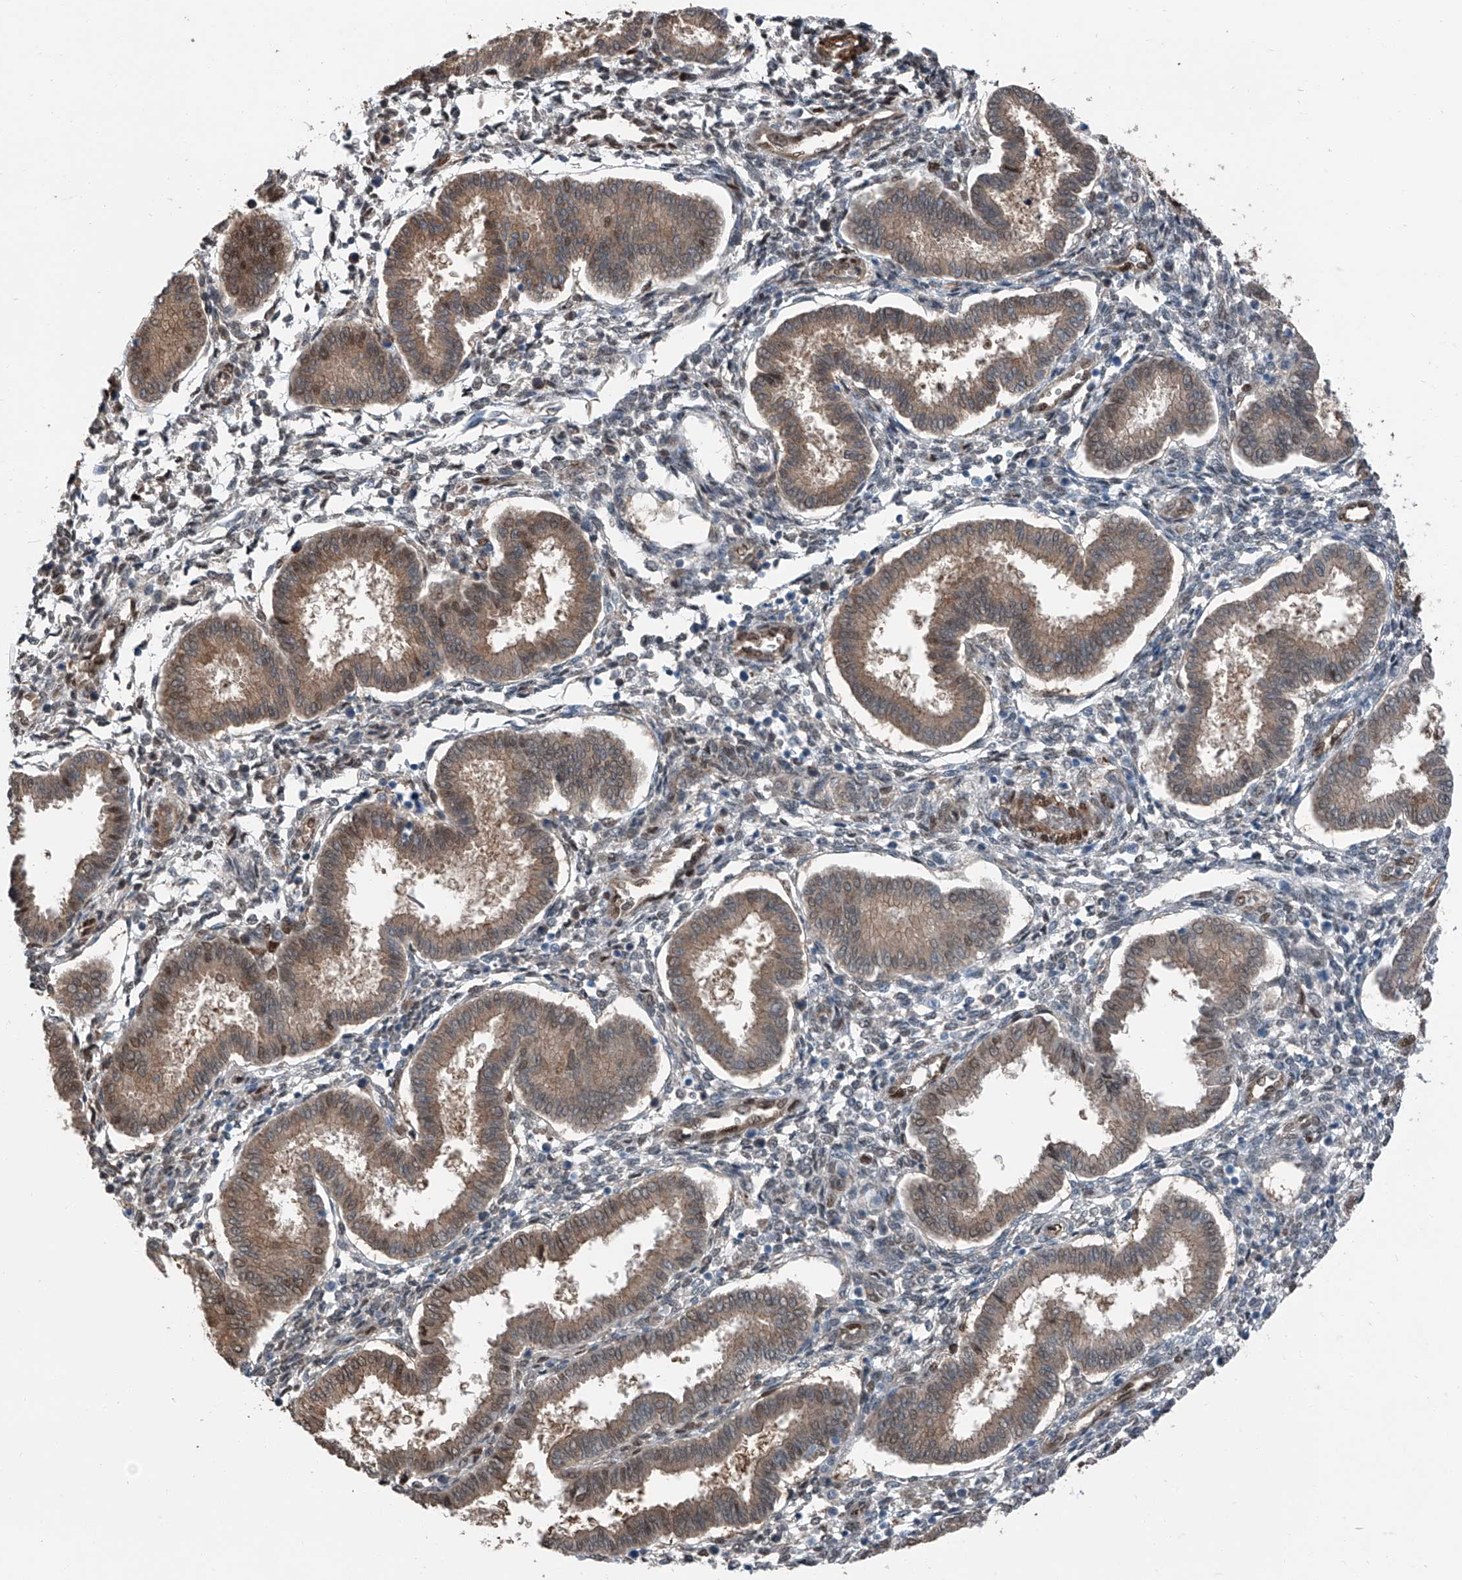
{"staining": {"intensity": "negative", "quantity": "none", "location": "none"}, "tissue": "endometrium", "cell_type": "Cells in endometrial stroma", "image_type": "normal", "snomed": [{"axis": "morphology", "description": "Normal tissue, NOS"}, {"axis": "topography", "description": "Endometrium"}], "caption": "Cells in endometrial stroma show no significant protein positivity in unremarkable endometrium.", "gene": "HSPA6", "patient": {"sex": "female", "age": 24}}